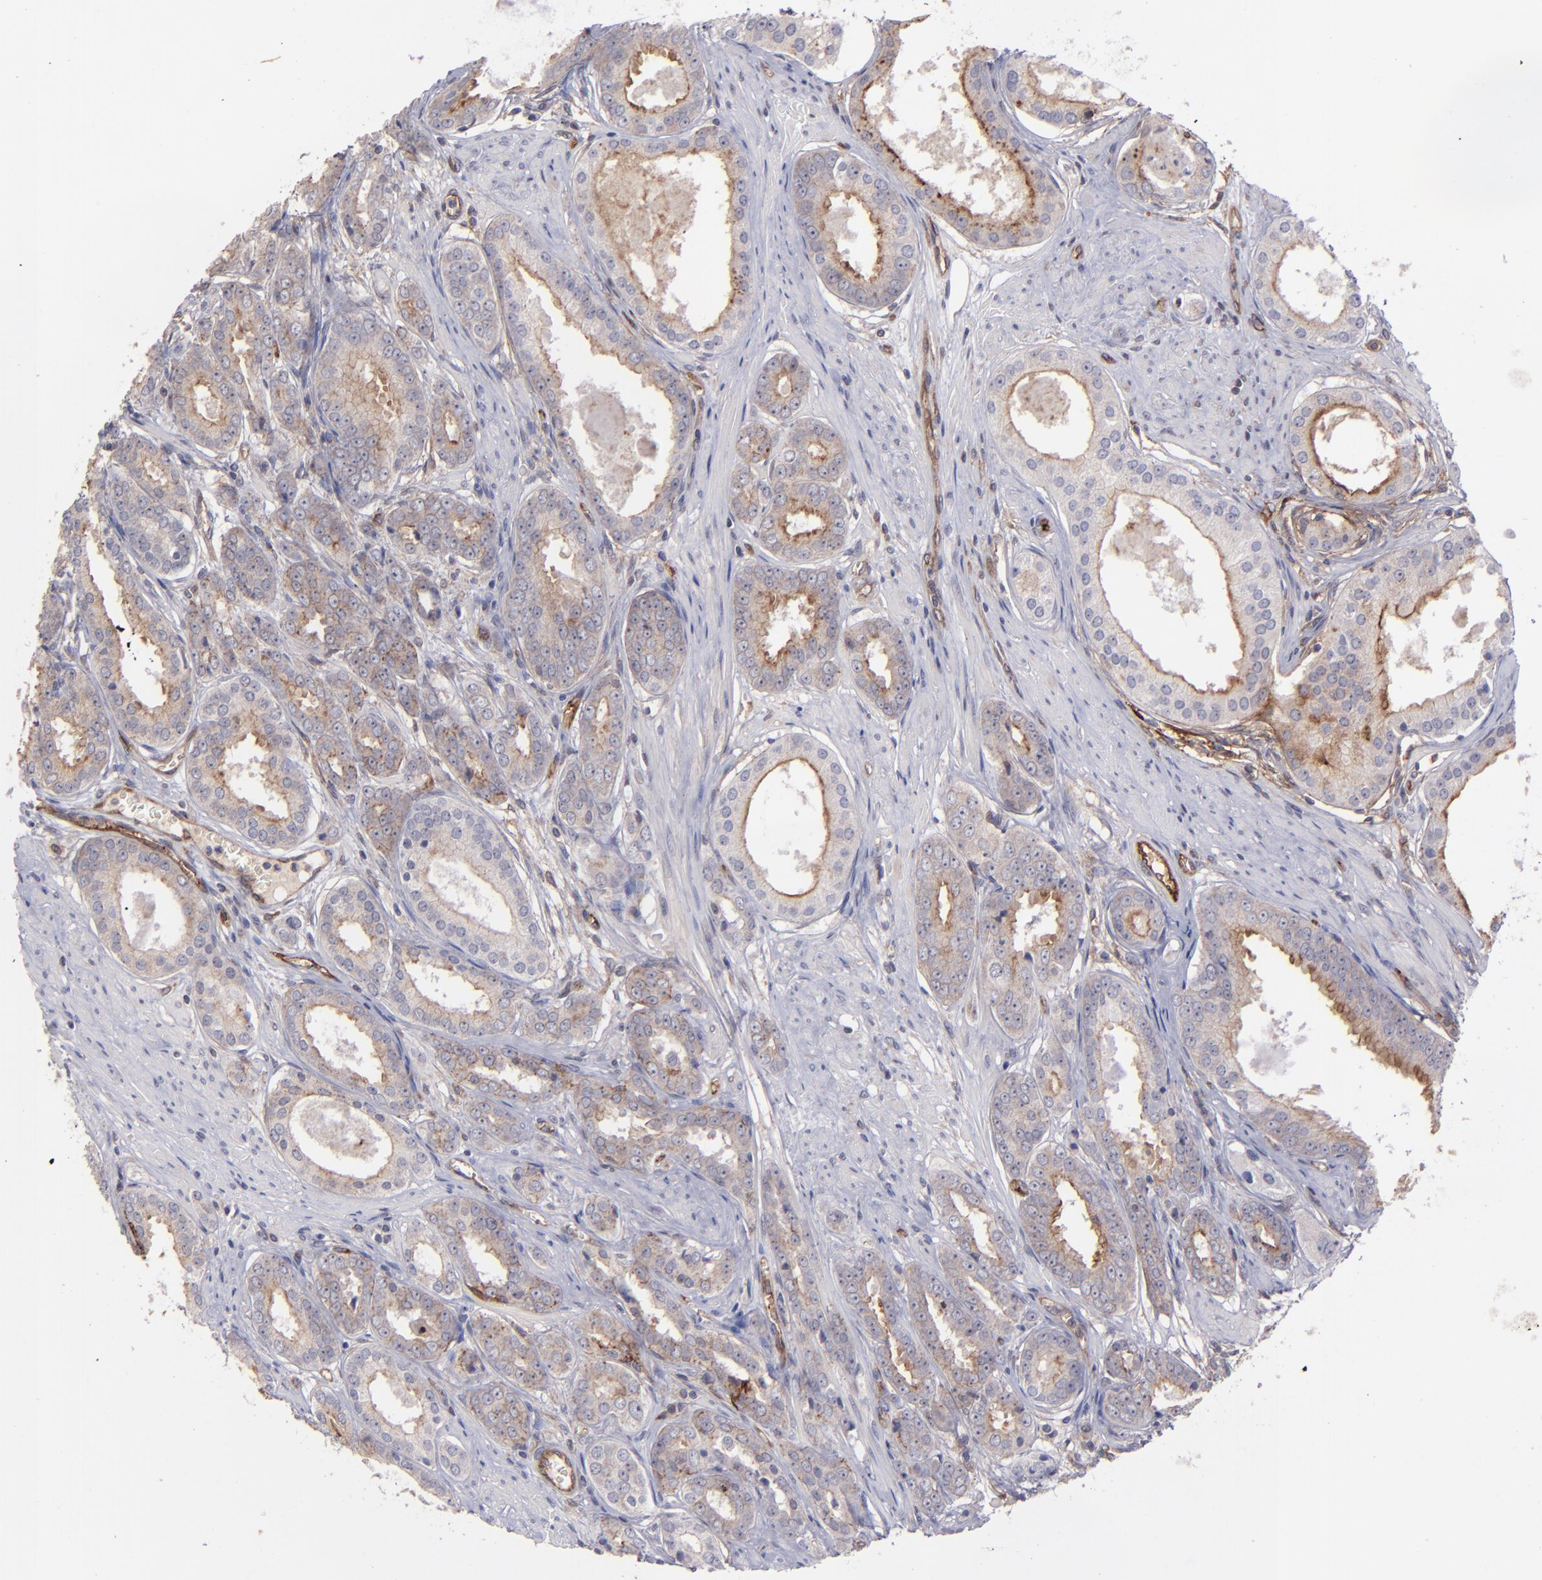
{"staining": {"intensity": "weak", "quantity": "25%-75%", "location": "cytoplasmic/membranous"}, "tissue": "prostate cancer", "cell_type": "Tumor cells", "image_type": "cancer", "snomed": [{"axis": "morphology", "description": "Adenocarcinoma, Medium grade"}, {"axis": "topography", "description": "Prostate"}], "caption": "This photomicrograph displays immunohistochemistry staining of adenocarcinoma (medium-grade) (prostate), with low weak cytoplasmic/membranous positivity in approximately 25%-75% of tumor cells.", "gene": "ICAM1", "patient": {"sex": "male", "age": 53}}